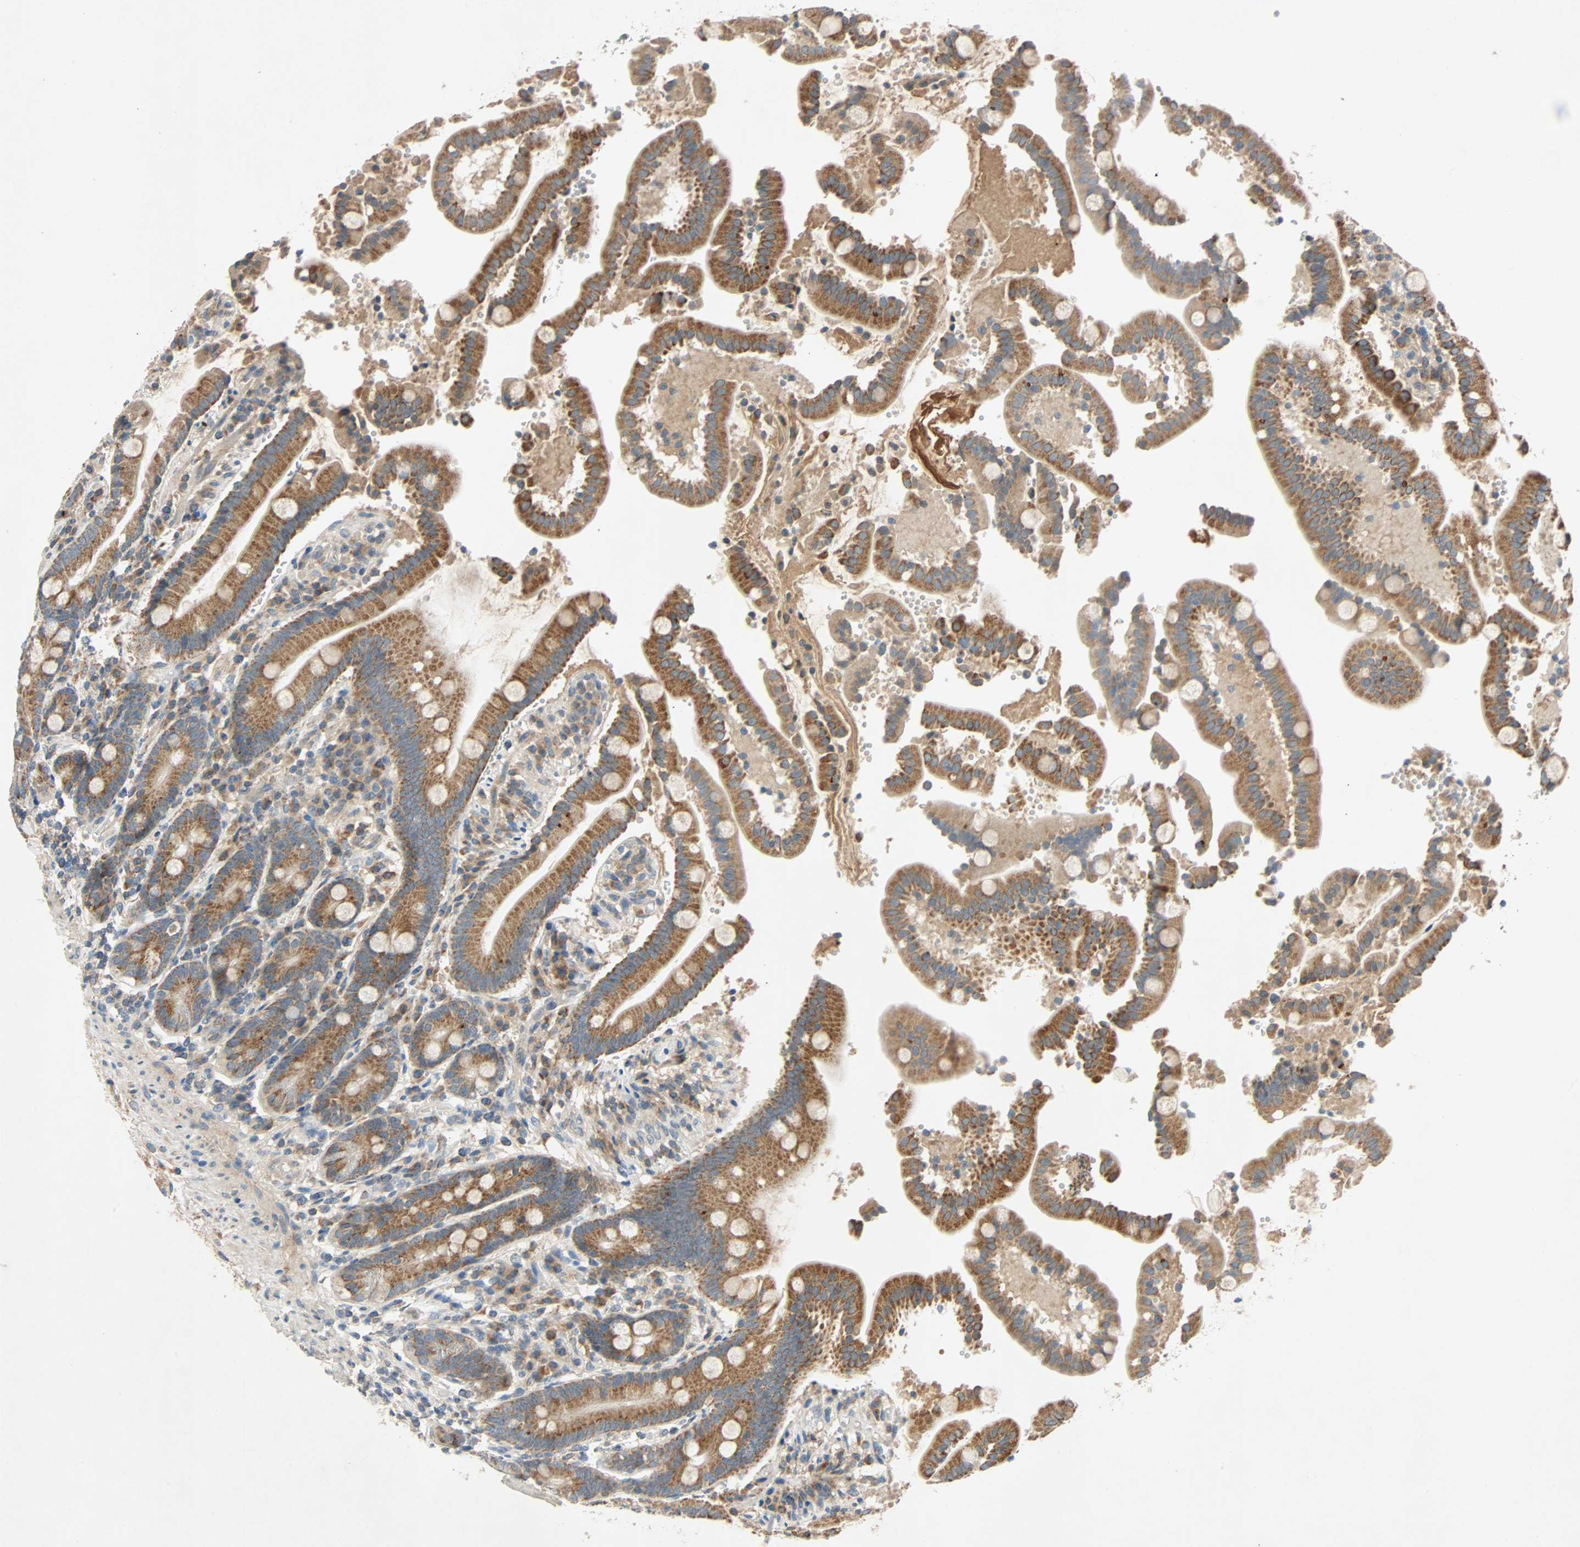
{"staining": {"intensity": "moderate", "quantity": ">75%", "location": "cytoplasmic/membranous"}, "tissue": "duodenum", "cell_type": "Glandular cells", "image_type": "normal", "snomed": [{"axis": "morphology", "description": "Normal tissue, NOS"}, {"axis": "topography", "description": "Small intestine, NOS"}], "caption": "Normal duodenum reveals moderate cytoplasmic/membranous expression in approximately >75% of glandular cells, visualized by immunohistochemistry. Using DAB (3,3'-diaminobenzidine) (brown) and hematoxylin (blue) stains, captured at high magnification using brightfield microscopy.", "gene": "XYLT1", "patient": {"sex": "female", "age": 71}}